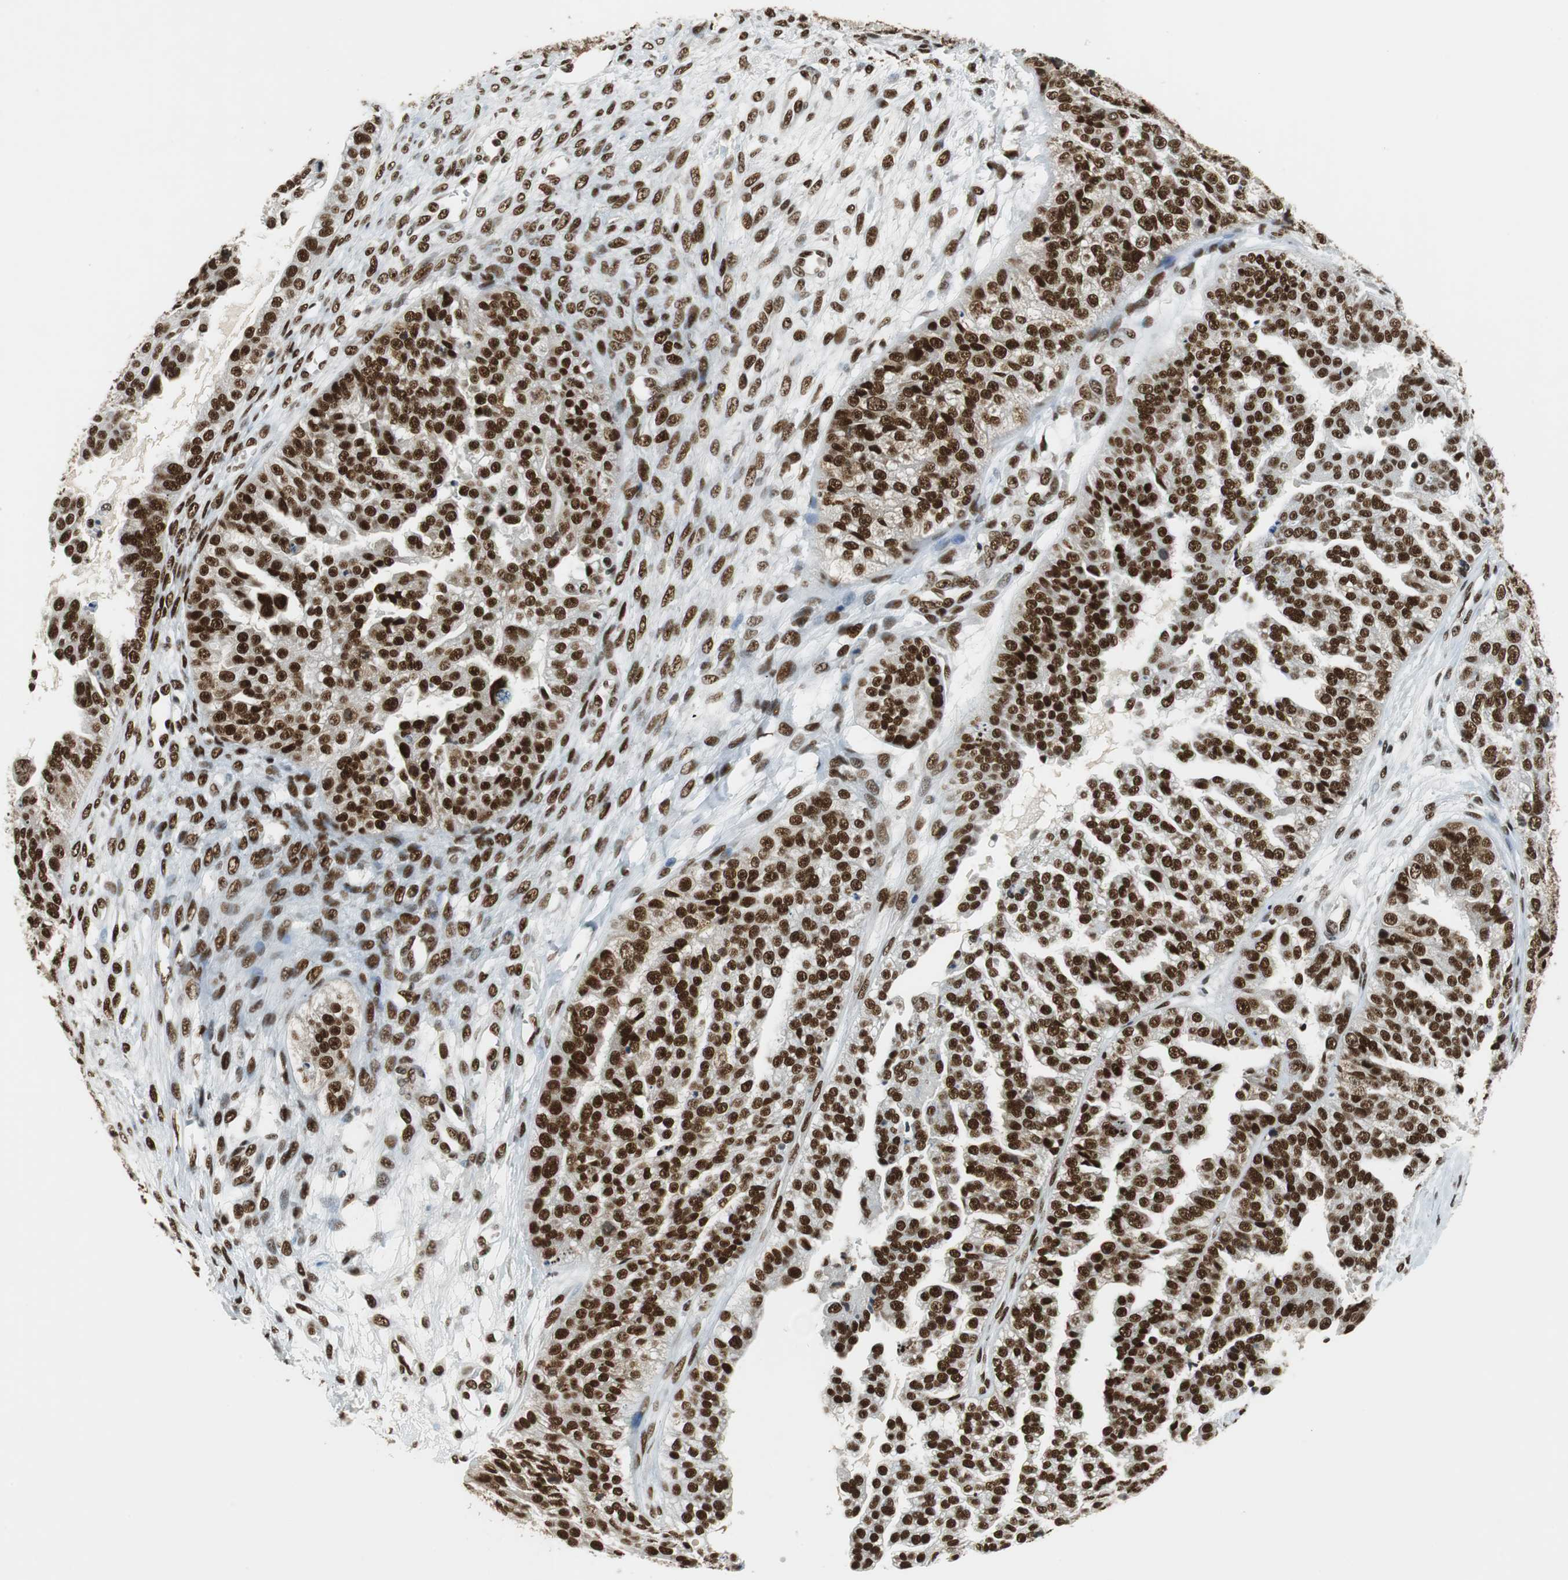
{"staining": {"intensity": "strong", "quantity": ">75%", "location": "nuclear"}, "tissue": "ovarian cancer", "cell_type": "Tumor cells", "image_type": "cancer", "snomed": [{"axis": "morphology", "description": "Carcinoma, NOS"}, {"axis": "topography", "description": "Soft tissue"}, {"axis": "topography", "description": "Ovary"}], "caption": "Protein staining of ovarian cancer (carcinoma) tissue shows strong nuclear positivity in approximately >75% of tumor cells.", "gene": "PRKDC", "patient": {"sex": "female", "age": 54}}